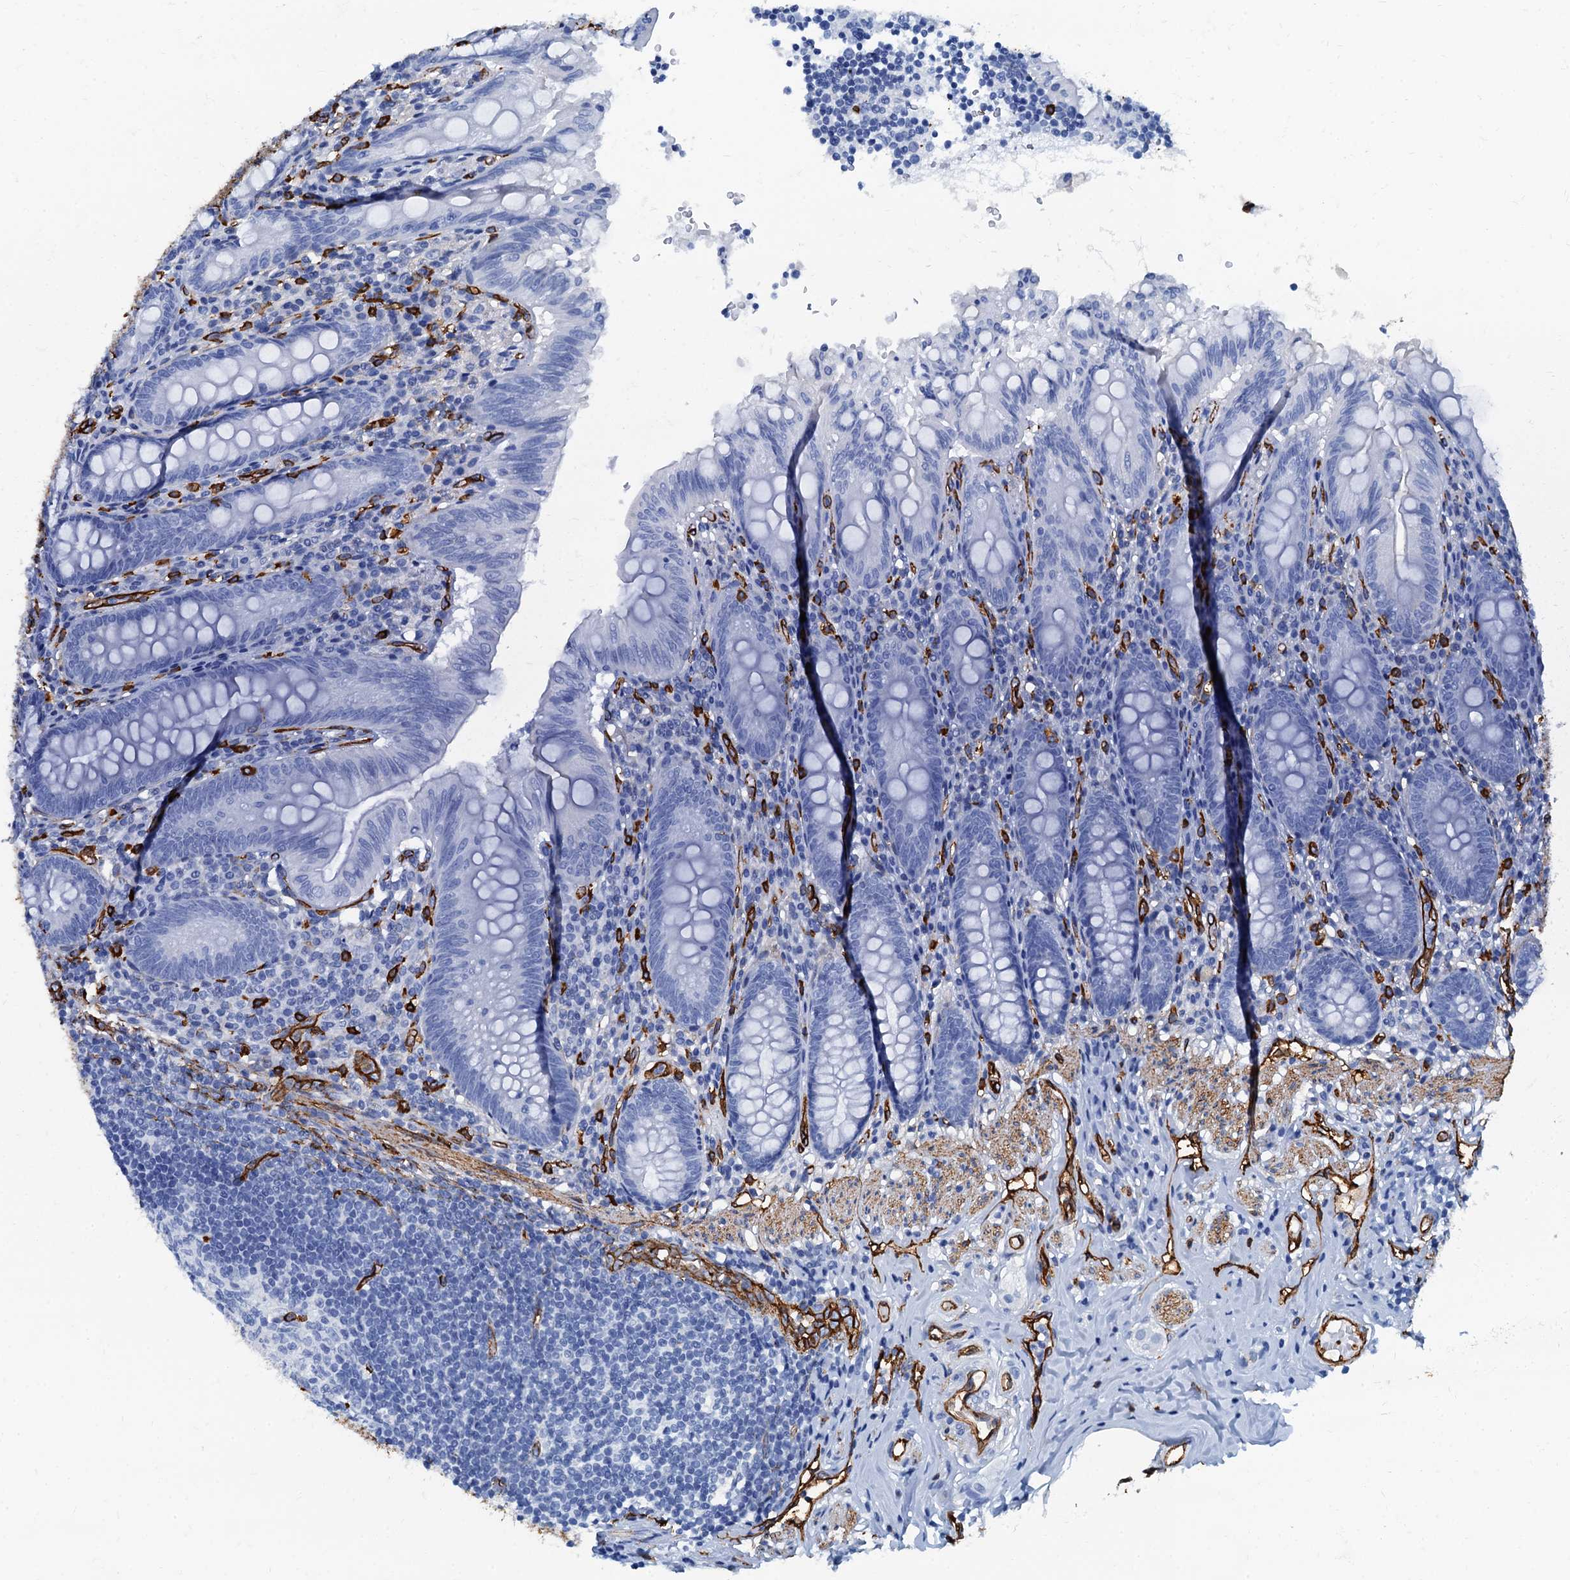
{"staining": {"intensity": "negative", "quantity": "none", "location": "none"}, "tissue": "appendix", "cell_type": "Glandular cells", "image_type": "normal", "snomed": [{"axis": "morphology", "description": "Normal tissue, NOS"}, {"axis": "topography", "description": "Appendix"}], "caption": "High power microscopy photomicrograph of an IHC micrograph of unremarkable appendix, revealing no significant staining in glandular cells.", "gene": "CAVIN2", "patient": {"sex": "male", "age": 55}}